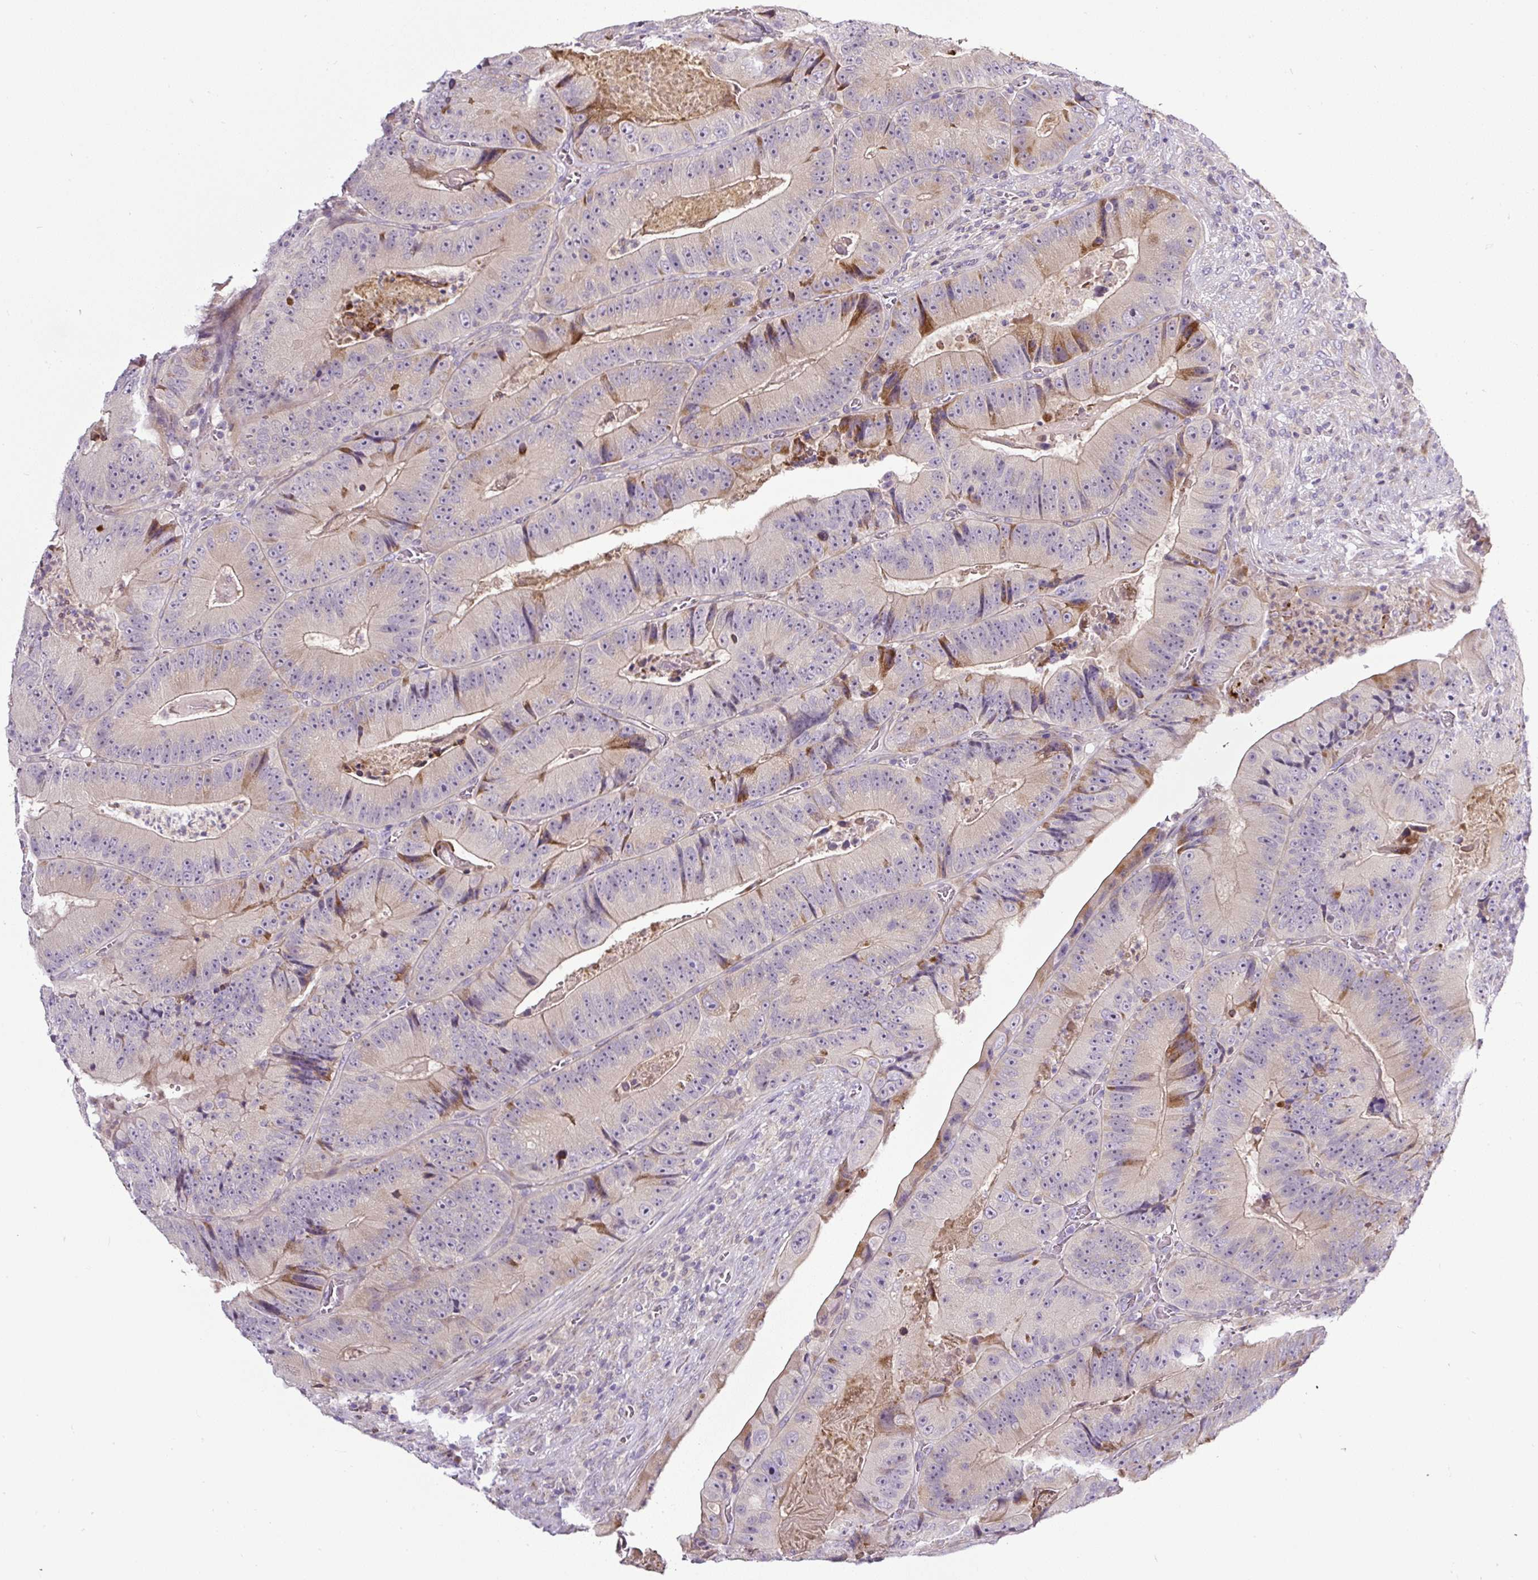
{"staining": {"intensity": "strong", "quantity": "<25%", "location": "cytoplasmic/membranous"}, "tissue": "colorectal cancer", "cell_type": "Tumor cells", "image_type": "cancer", "snomed": [{"axis": "morphology", "description": "Adenocarcinoma, NOS"}, {"axis": "topography", "description": "Colon"}], "caption": "There is medium levels of strong cytoplasmic/membranous expression in tumor cells of colorectal cancer (adenocarcinoma), as demonstrated by immunohistochemical staining (brown color).", "gene": "HPS4", "patient": {"sex": "female", "age": 86}}